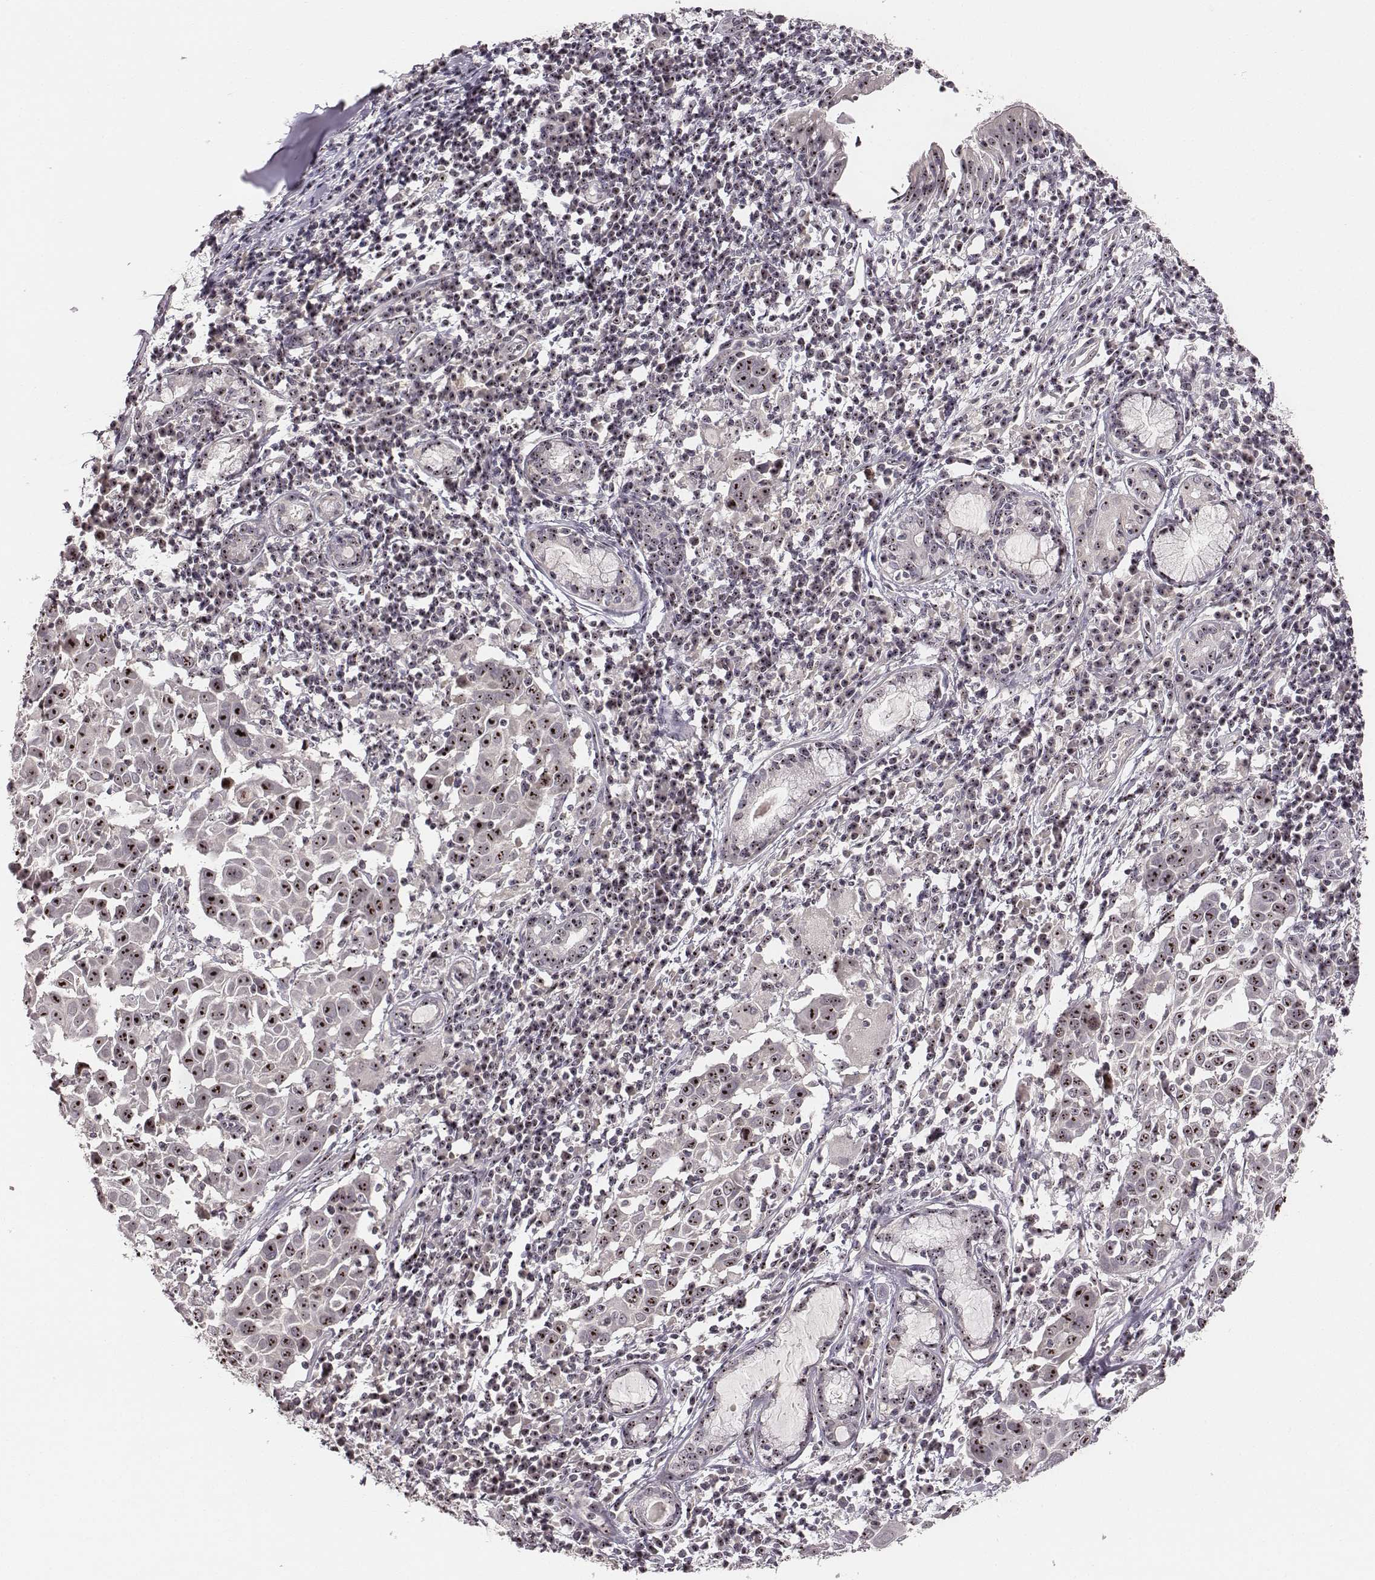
{"staining": {"intensity": "moderate", "quantity": ">75%", "location": "nuclear"}, "tissue": "lung cancer", "cell_type": "Tumor cells", "image_type": "cancer", "snomed": [{"axis": "morphology", "description": "Squamous cell carcinoma, NOS"}, {"axis": "topography", "description": "Lung"}], "caption": "Human lung cancer (squamous cell carcinoma) stained with a brown dye shows moderate nuclear positive staining in approximately >75% of tumor cells.", "gene": "NOP56", "patient": {"sex": "male", "age": 57}}